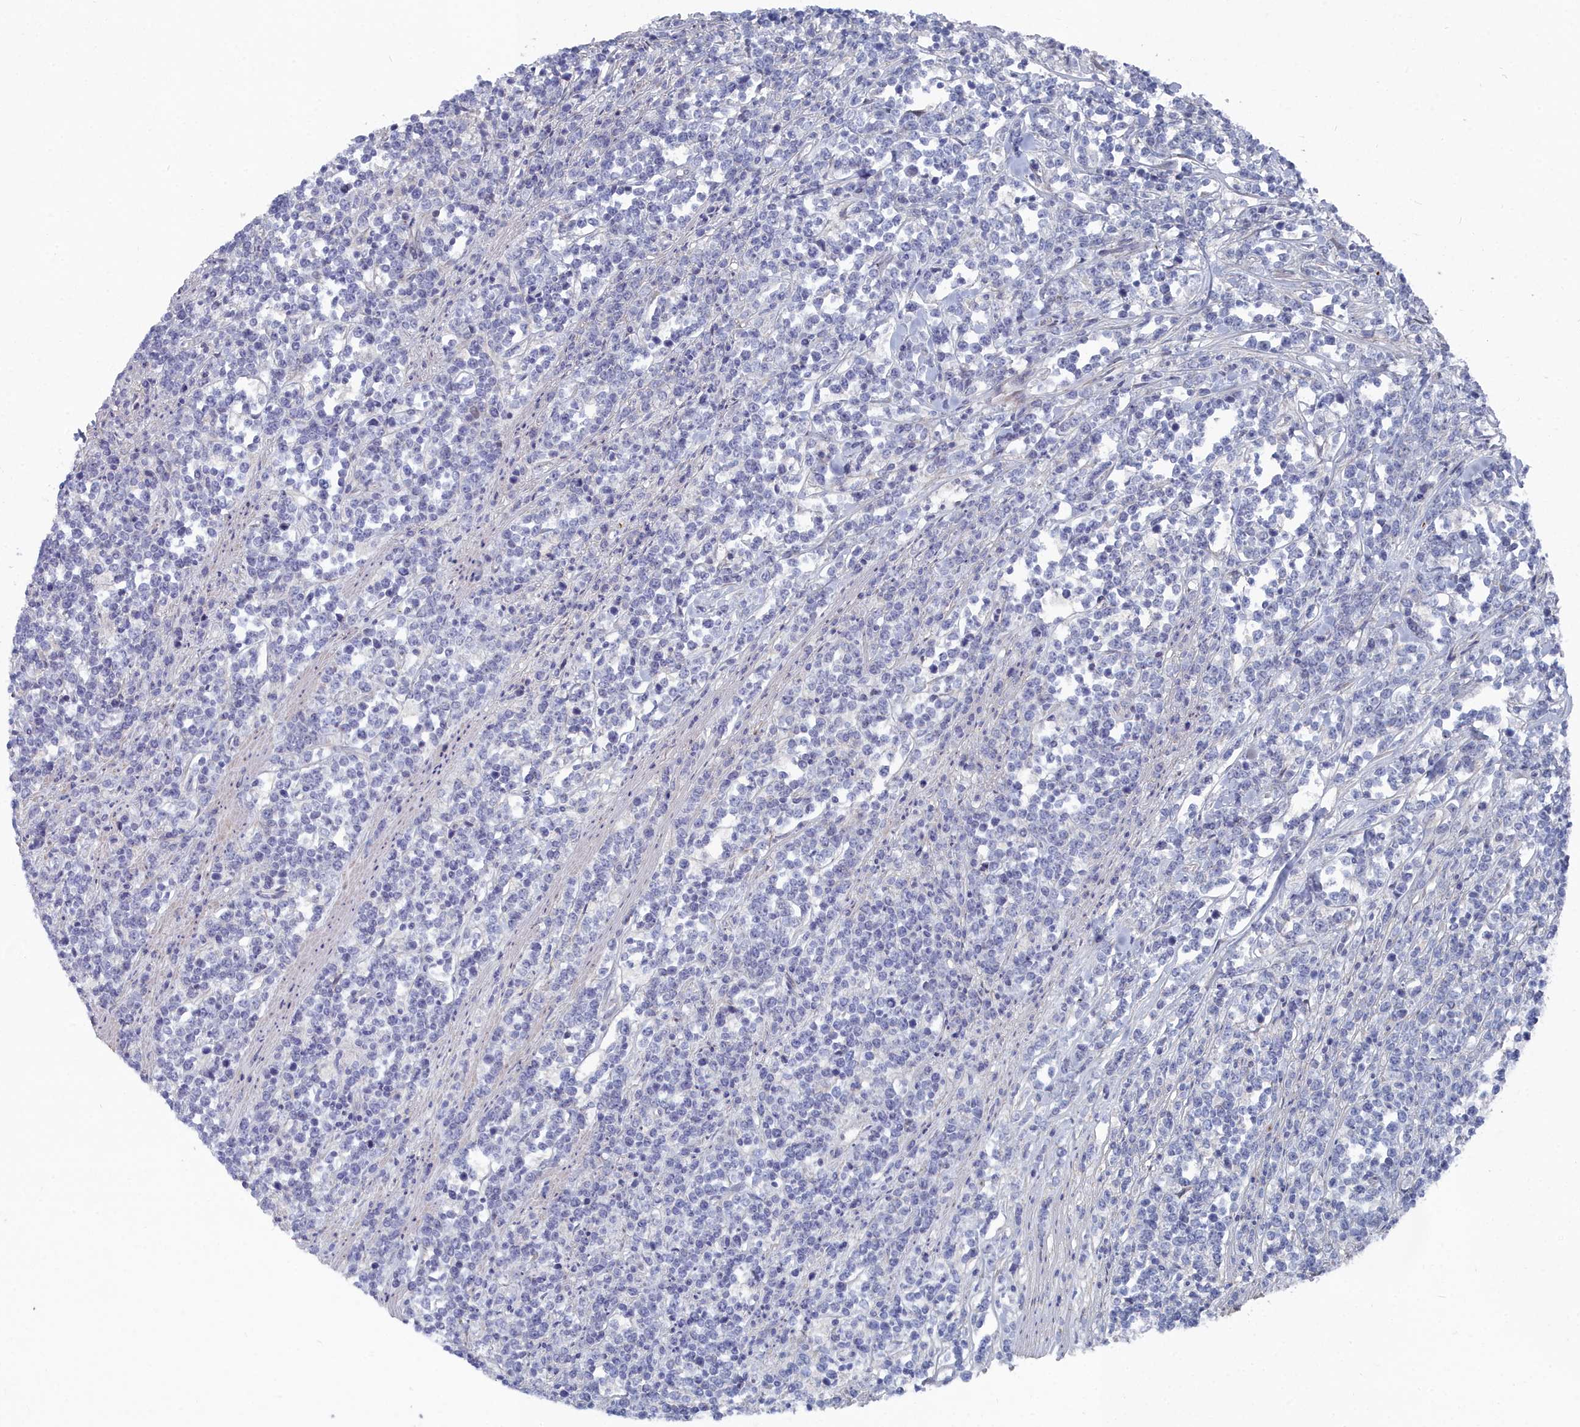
{"staining": {"intensity": "negative", "quantity": "none", "location": "none"}, "tissue": "lymphoma", "cell_type": "Tumor cells", "image_type": "cancer", "snomed": [{"axis": "morphology", "description": "Malignant lymphoma, non-Hodgkin's type, High grade"}, {"axis": "topography", "description": "Small intestine"}], "caption": "Immunohistochemical staining of human lymphoma shows no significant staining in tumor cells.", "gene": "SHISAL2A", "patient": {"sex": "male", "age": 8}}